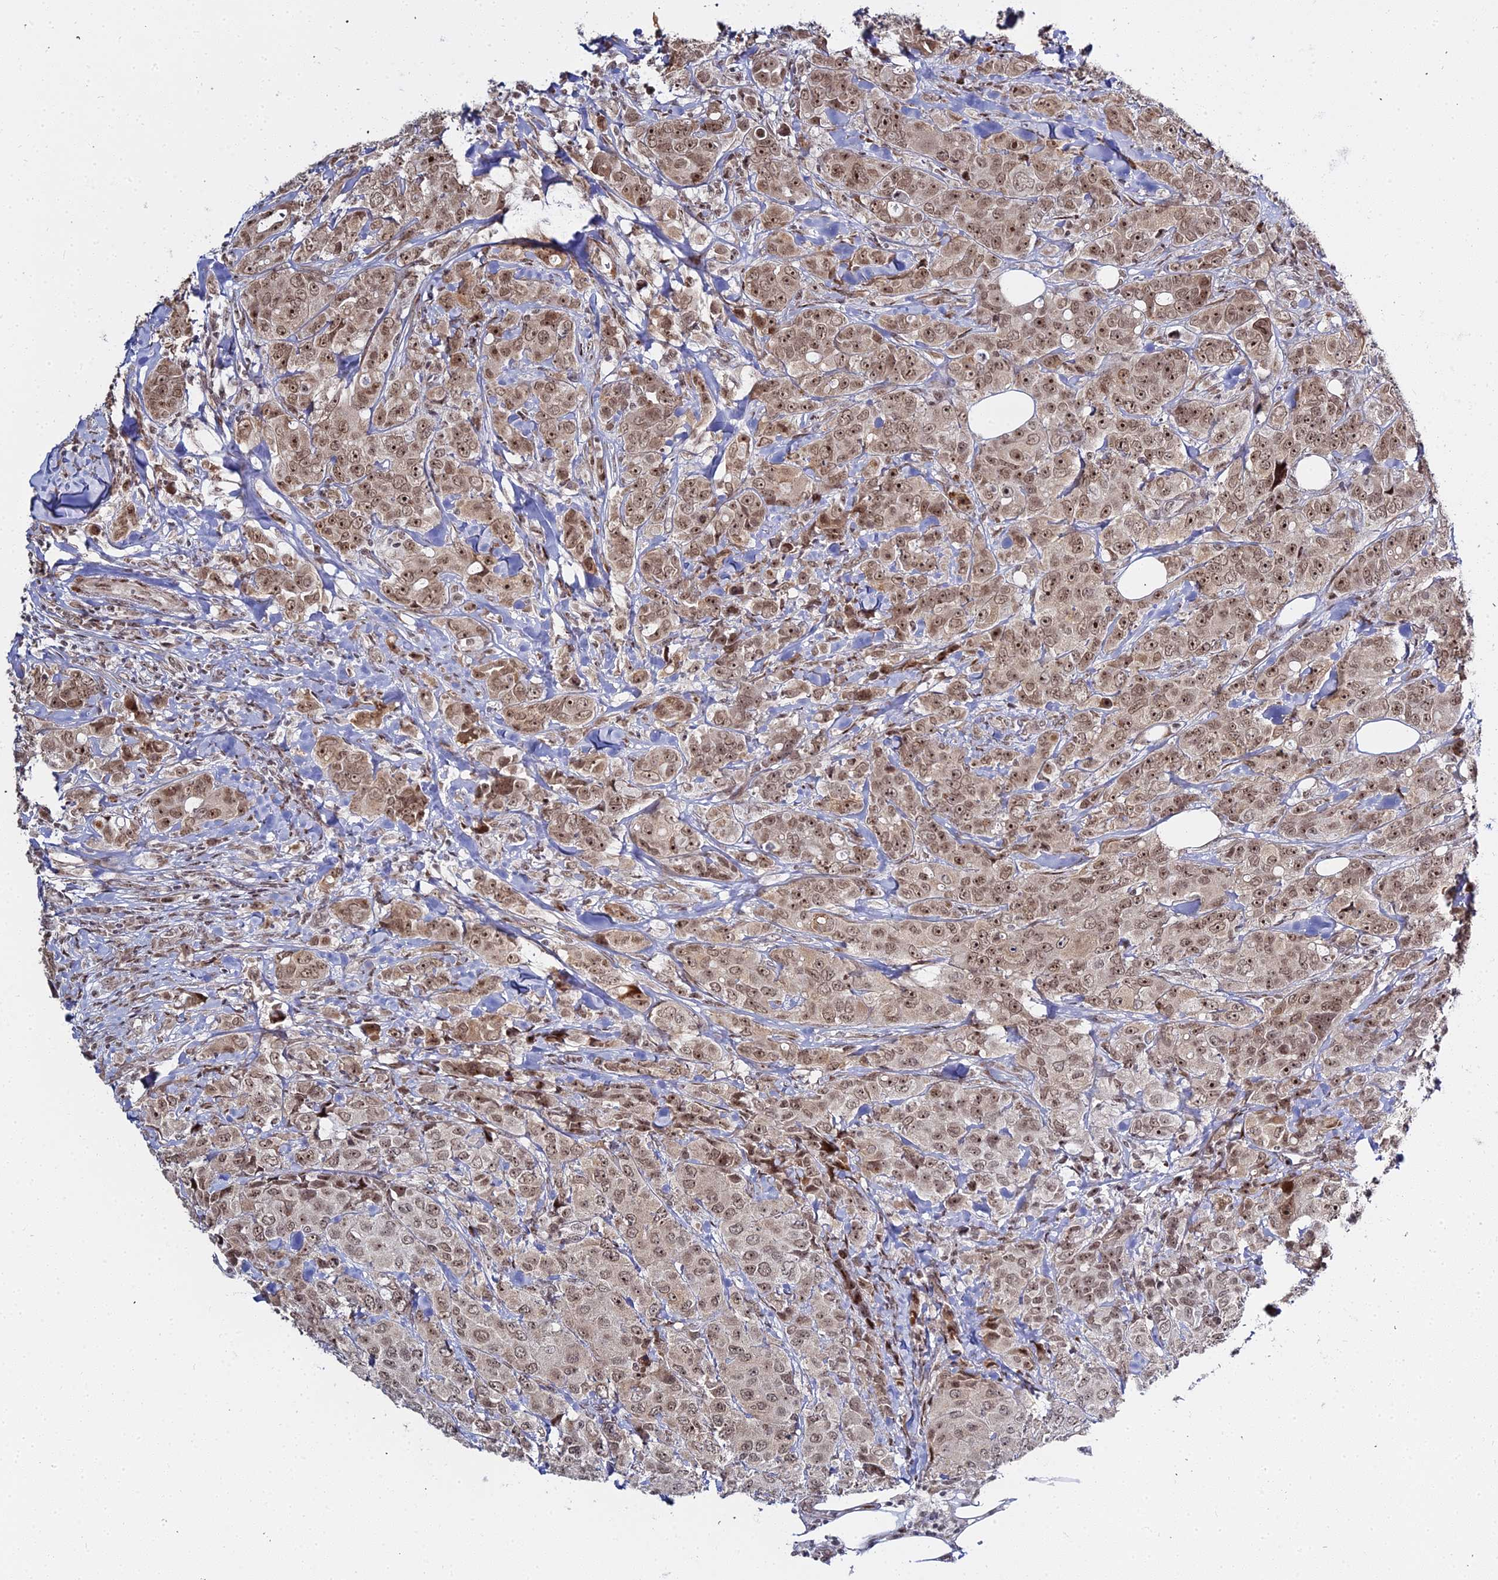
{"staining": {"intensity": "moderate", "quantity": ">75%", "location": "nuclear"}, "tissue": "breast cancer", "cell_type": "Tumor cells", "image_type": "cancer", "snomed": [{"axis": "morphology", "description": "Duct carcinoma"}, {"axis": "topography", "description": "Breast"}], "caption": "Human breast infiltrating ductal carcinoma stained for a protein (brown) exhibits moderate nuclear positive expression in about >75% of tumor cells.", "gene": "ABCA2", "patient": {"sex": "female", "age": 43}}